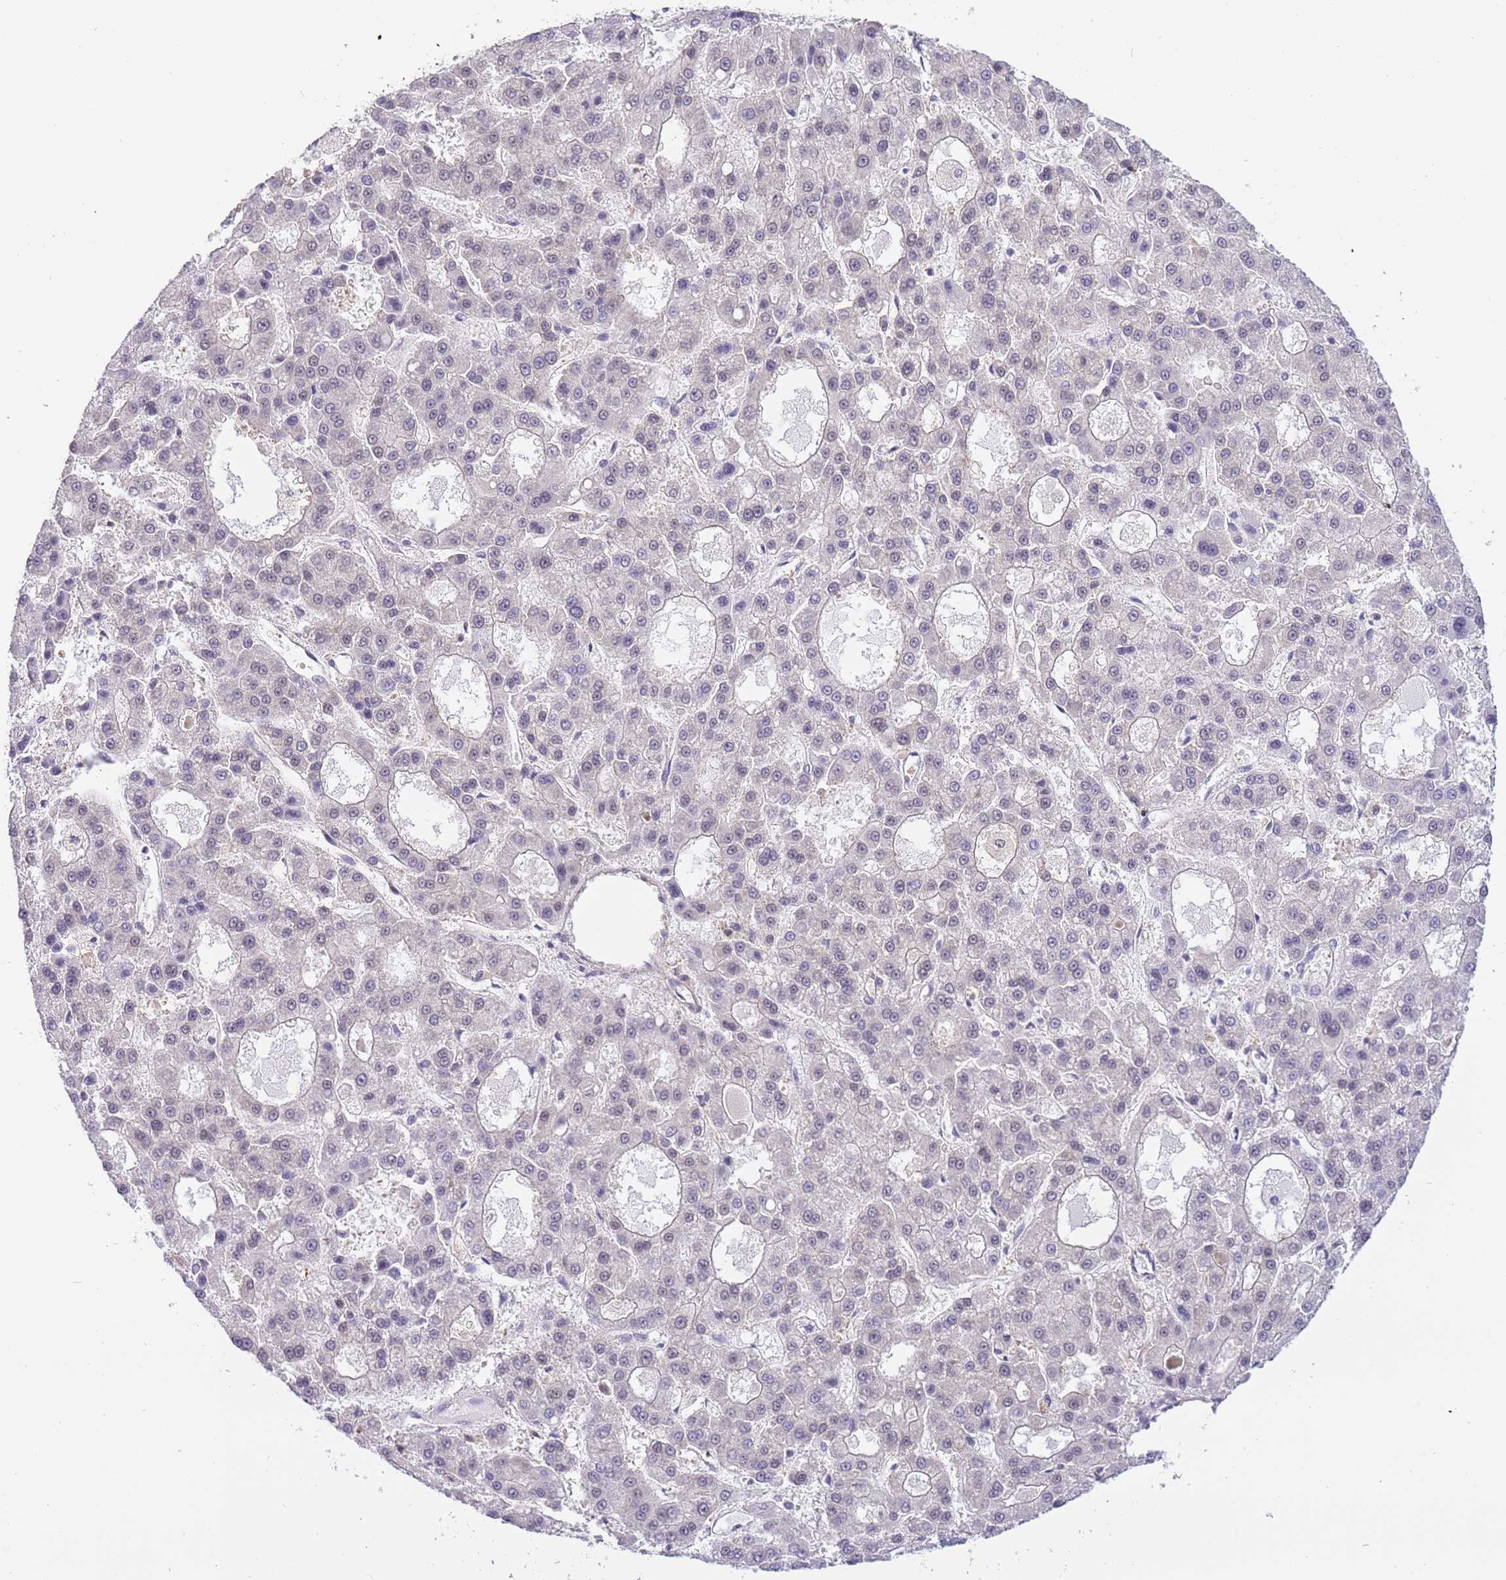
{"staining": {"intensity": "negative", "quantity": "none", "location": "none"}, "tissue": "liver cancer", "cell_type": "Tumor cells", "image_type": "cancer", "snomed": [{"axis": "morphology", "description": "Carcinoma, Hepatocellular, NOS"}, {"axis": "topography", "description": "Liver"}], "caption": "There is no significant staining in tumor cells of liver hepatocellular carcinoma. The staining was performed using DAB to visualize the protein expression in brown, while the nuclei were stained in blue with hematoxylin (Magnification: 20x).", "gene": "STIP1", "patient": {"sex": "male", "age": 70}}